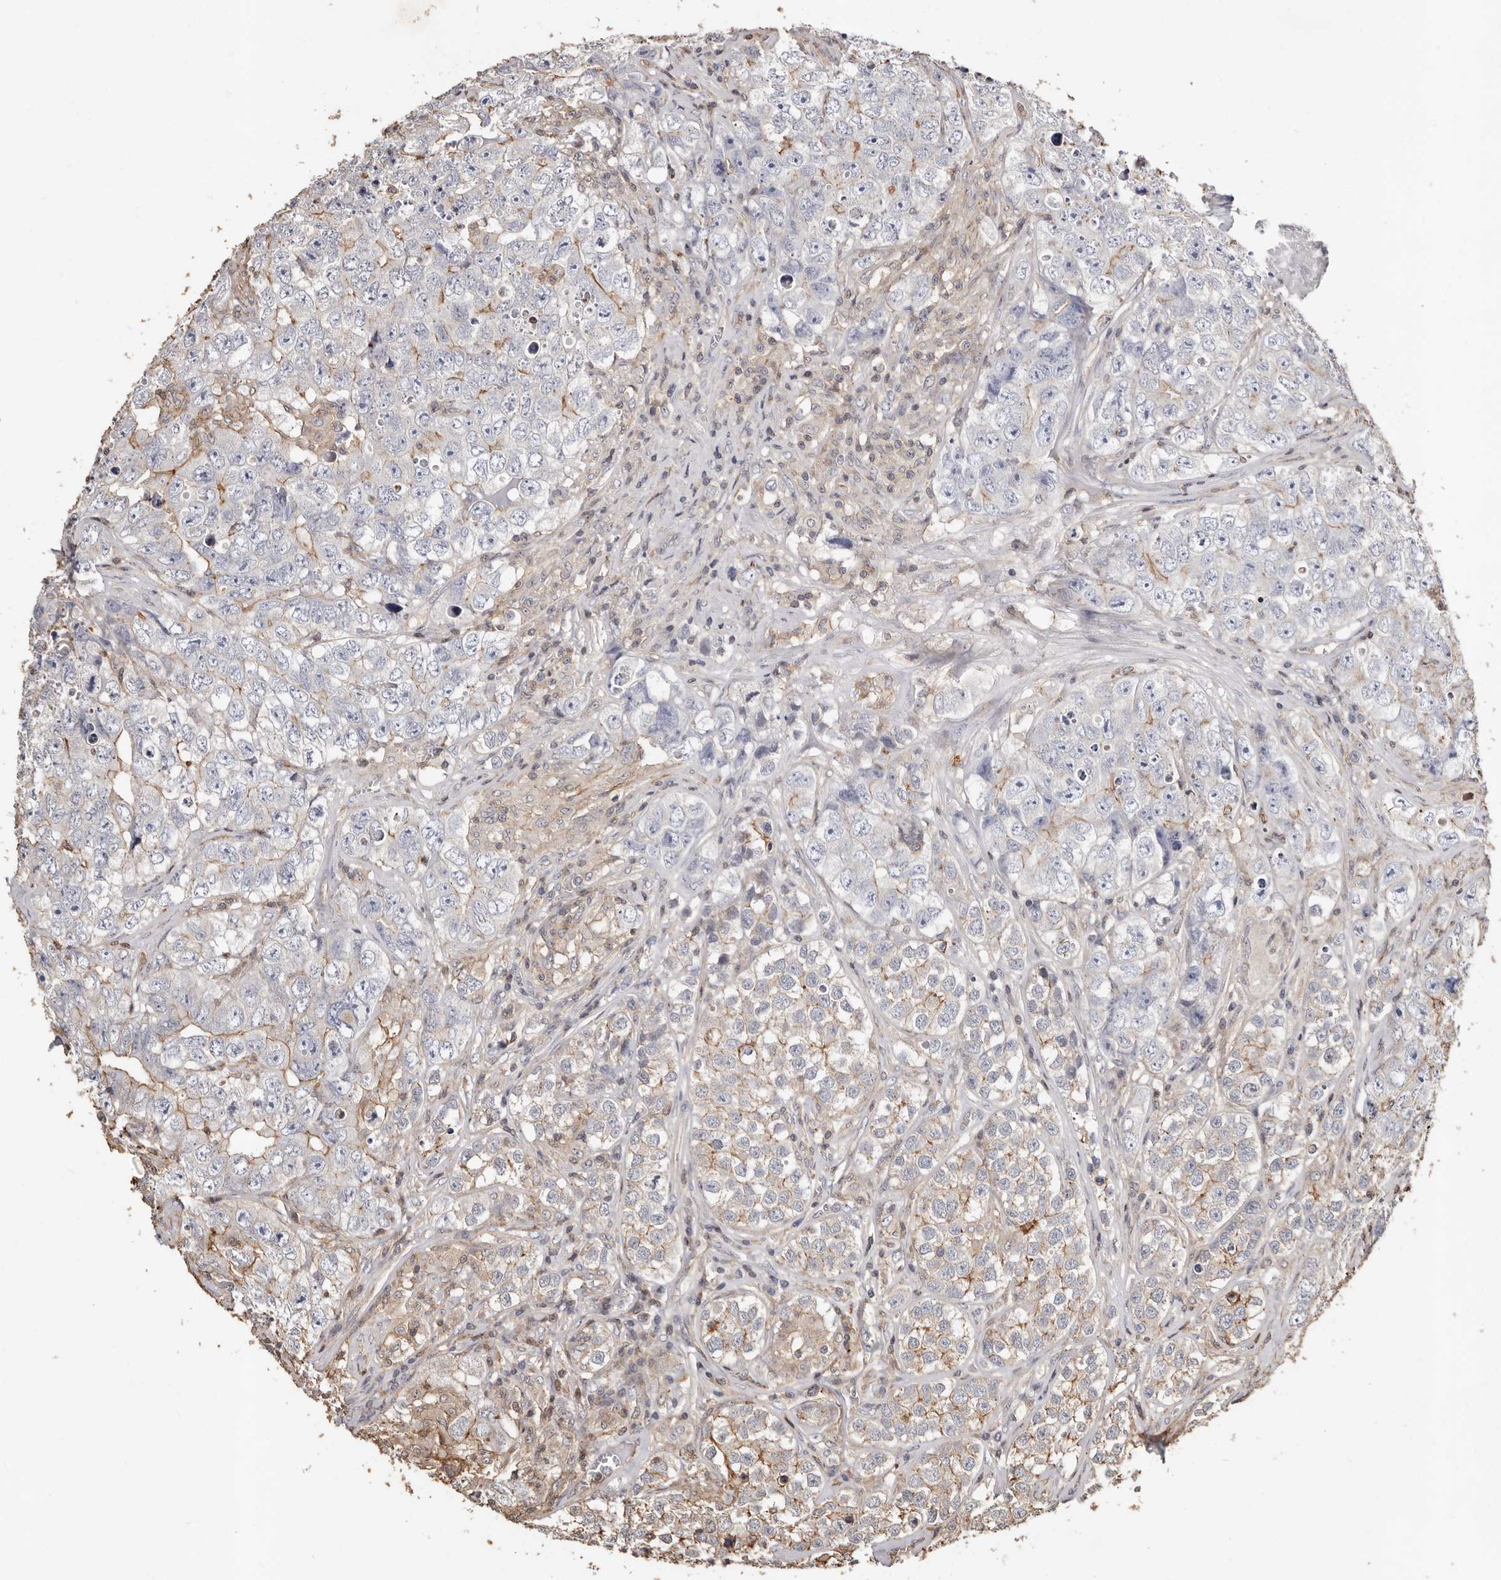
{"staining": {"intensity": "weak", "quantity": "25%-75%", "location": "cytoplasmic/membranous"}, "tissue": "testis cancer", "cell_type": "Tumor cells", "image_type": "cancer", "snomed": [{"axis": "morphology", "description": "Seminoma, NOS"}, {"axis": "morphology", "description": "Carcinoma, Embryonal, NOS"}, {"axis": "topography", "description": "Testis"}], "caption": "Tumor cells demonstrate weak cytoplasmic/membranous positivity in about 25%-75% of cells in embryonal carcinoma (testis).", "gene": "GSK3A", "patient": {"sex": "male", "age": 43}}